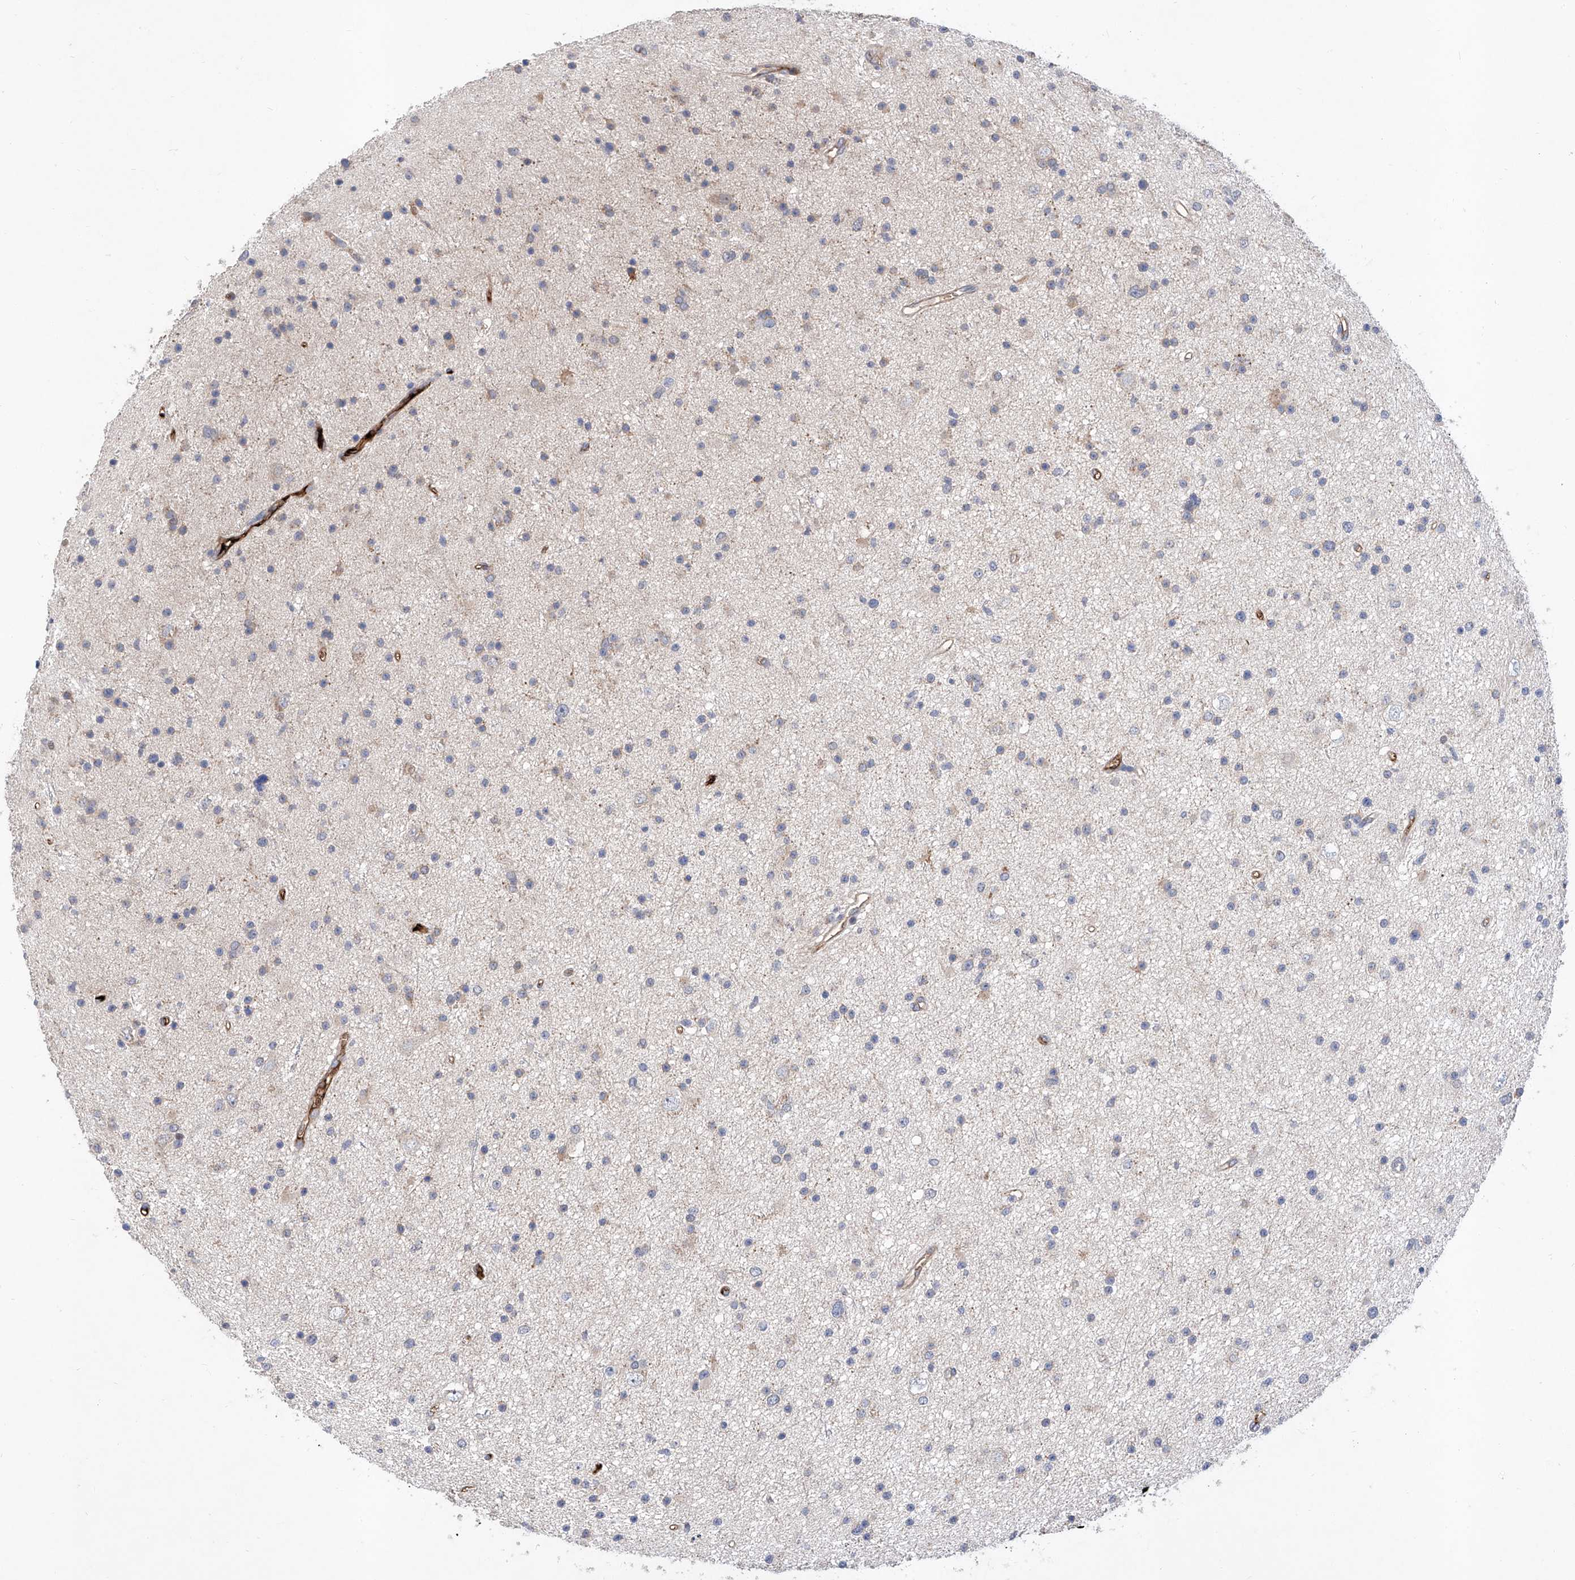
{"staining": {"intensity": "negative", "quantity": "none", "location": "none"}, "tissue": "glioma", "cell_type": "Tumor cells", "image_type": "cancer", "snomed": [{"axis": "morphology", "description": "Glioma, malignant, Low grade"}, {"axis": "topography", "description": "Cerebral cortex"}], "caption": "Immunohistochemistry image of glioma stained for a protein (brown), which reveals no staining in tumor cells. Nuclei are stained in blue.", "gene": "FUCA2", "patient": {"sex": "female", "age": 39}}